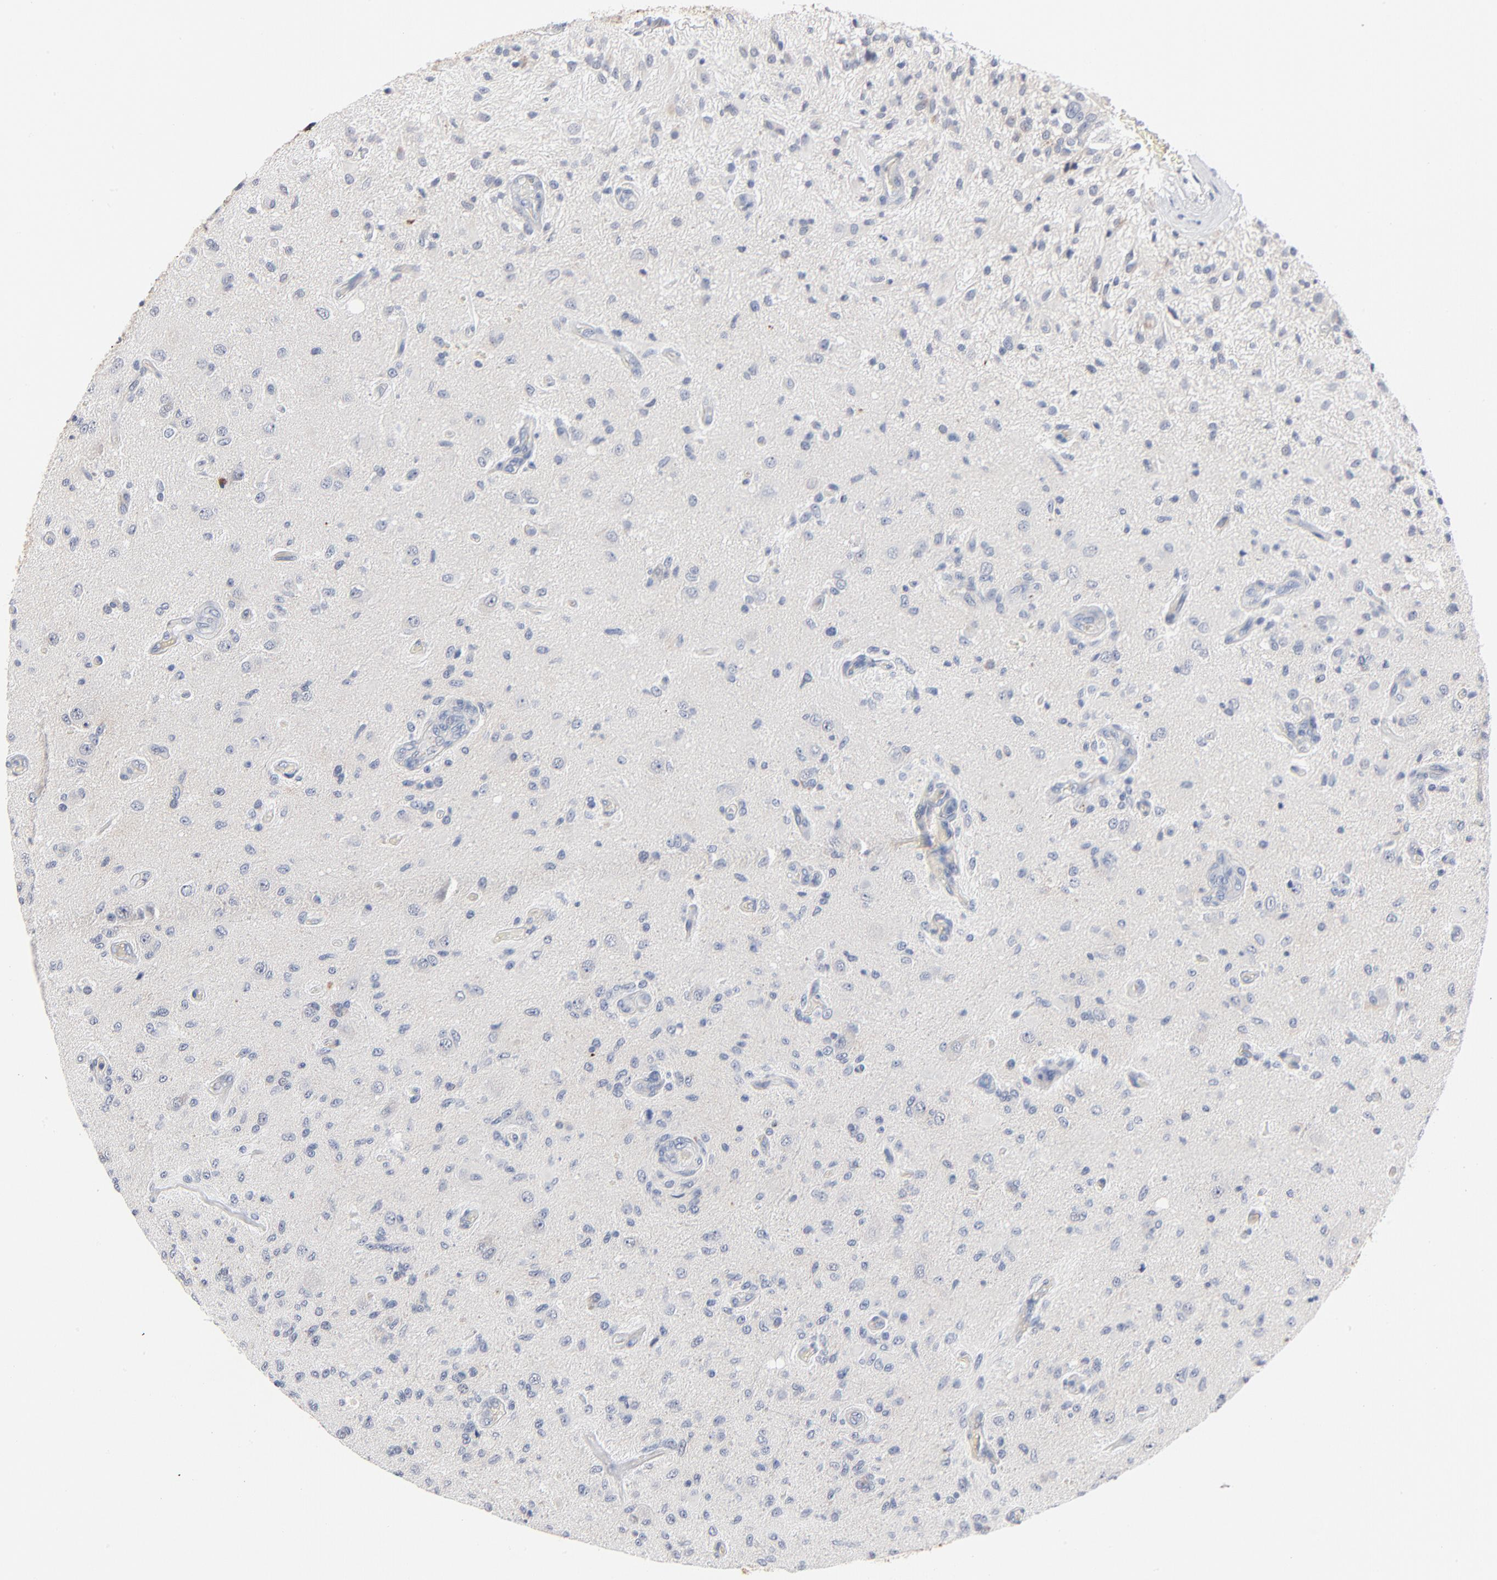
{"staining": {"intensity": "negative", "quantity": "none", "location": "none"}, "tissue": "glioma", "cell_type": "Tumor cells", "image_type": "cancer", "snomed": [{"axis": "morphology", "description": "Normal tissue, NOS"}, {"axis": "morphology", "description": "Glioma, malignant, High grade"}, {"axis": "topography", "description": "Cerebral cortex"}], "caption": "Immunohistochemistry (IHC) micrograph of neoplastic tissue: human glioma stained with DAB exhibits no significant protein staining in tumor cells.", "gene": "SERPINA4", "patient": {"sex": "male", "age": 77}}